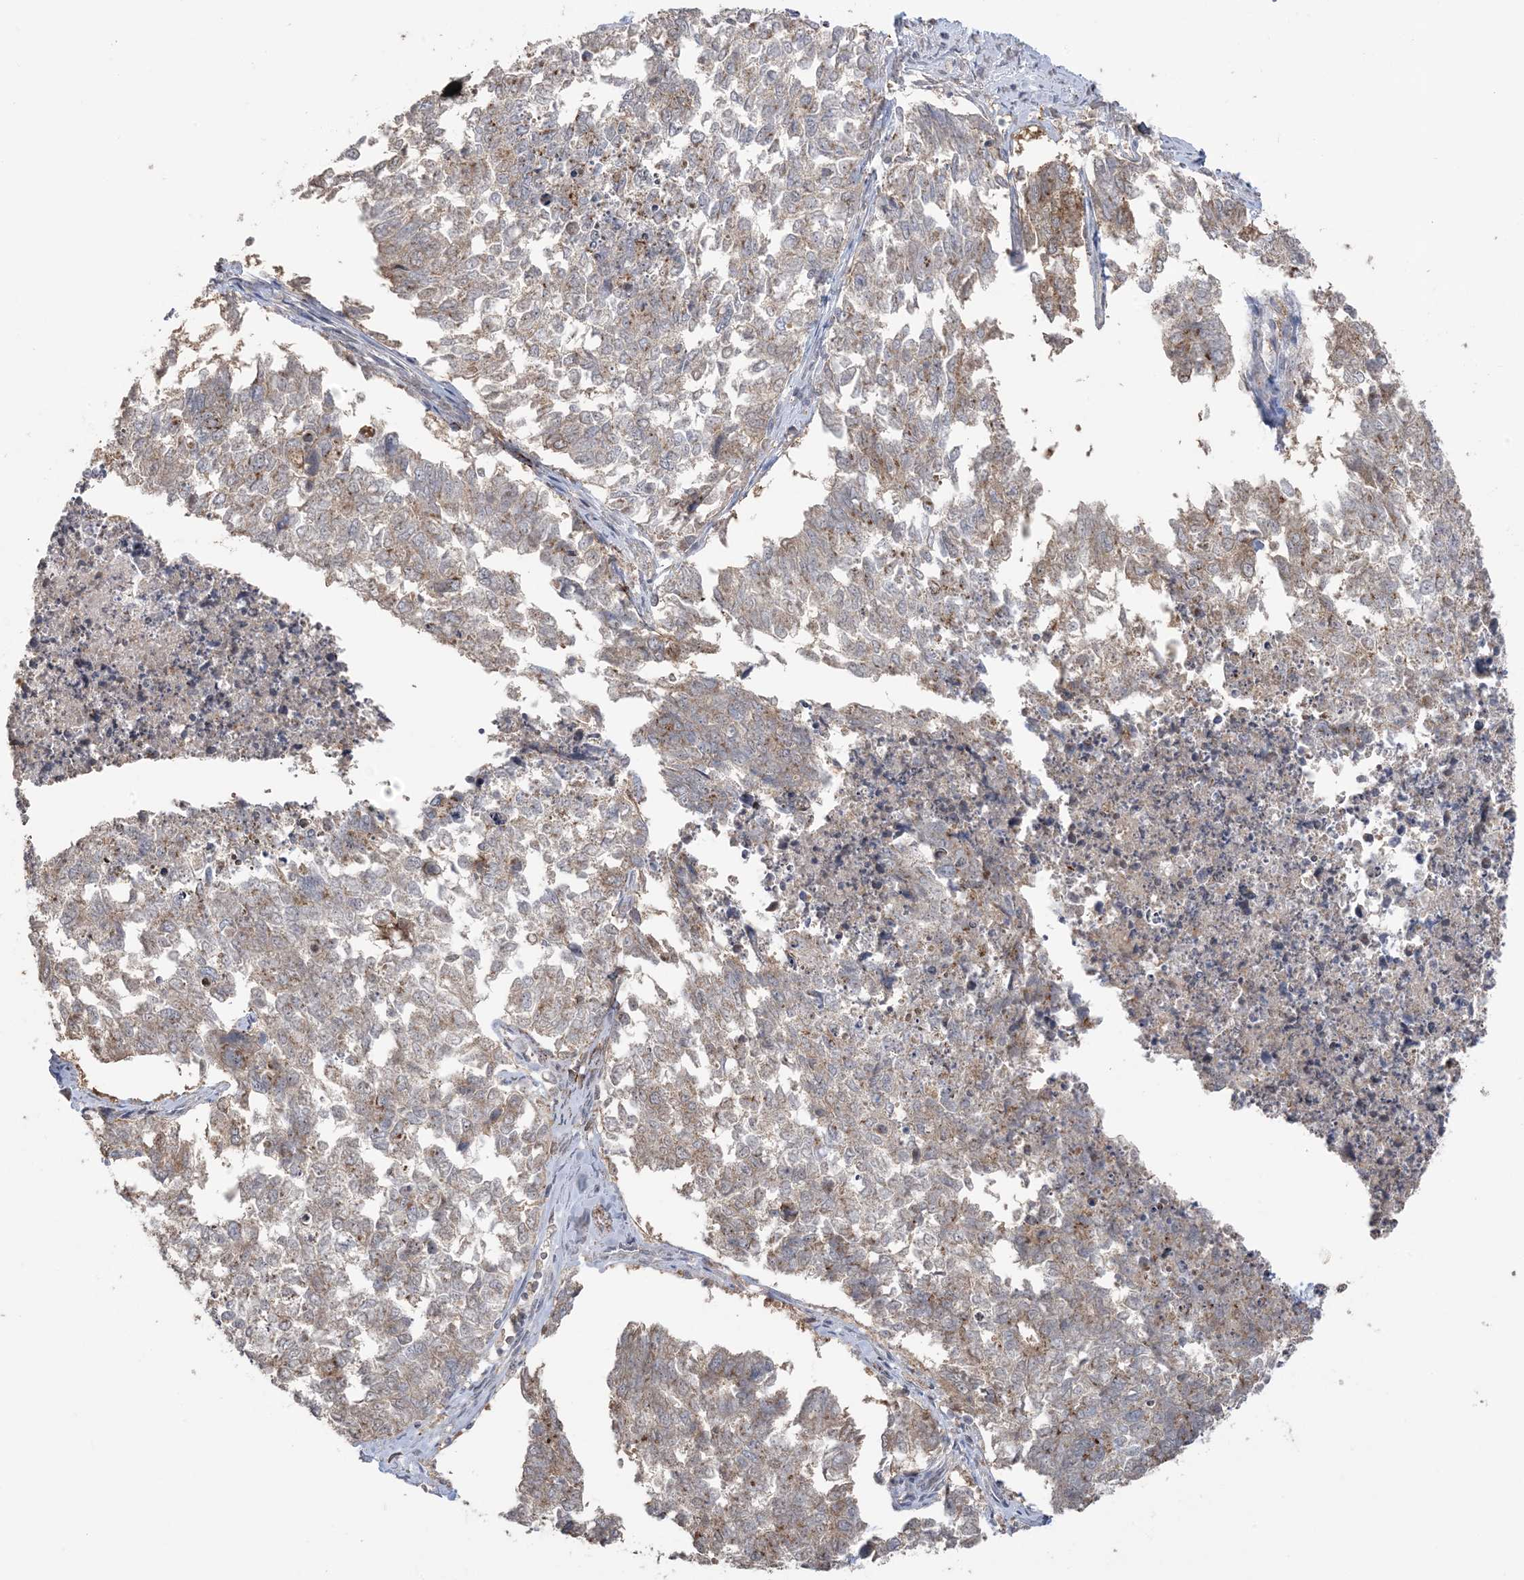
{"staining": {"intensity": "weak", "quantity": ">75%", "location": "cytoplasmic/membranous"}, "tissue": "cervical cancer", "cell_type": "Tumor cells", "image_type": "cancer", "snomed": [{"axis": "morphology", "description": "Squamous cell carcinoma, NOS"}, {"axis": "topography", "description": "Cervix"}], "caption": "Protein analysis of cervical squamous cell carcinoma tissue shows weak cytoplasmic/membranous staining in about >75% of tumor cells.", "gene": "XRN1", "patient": {"sex": "female", "age": 63}}